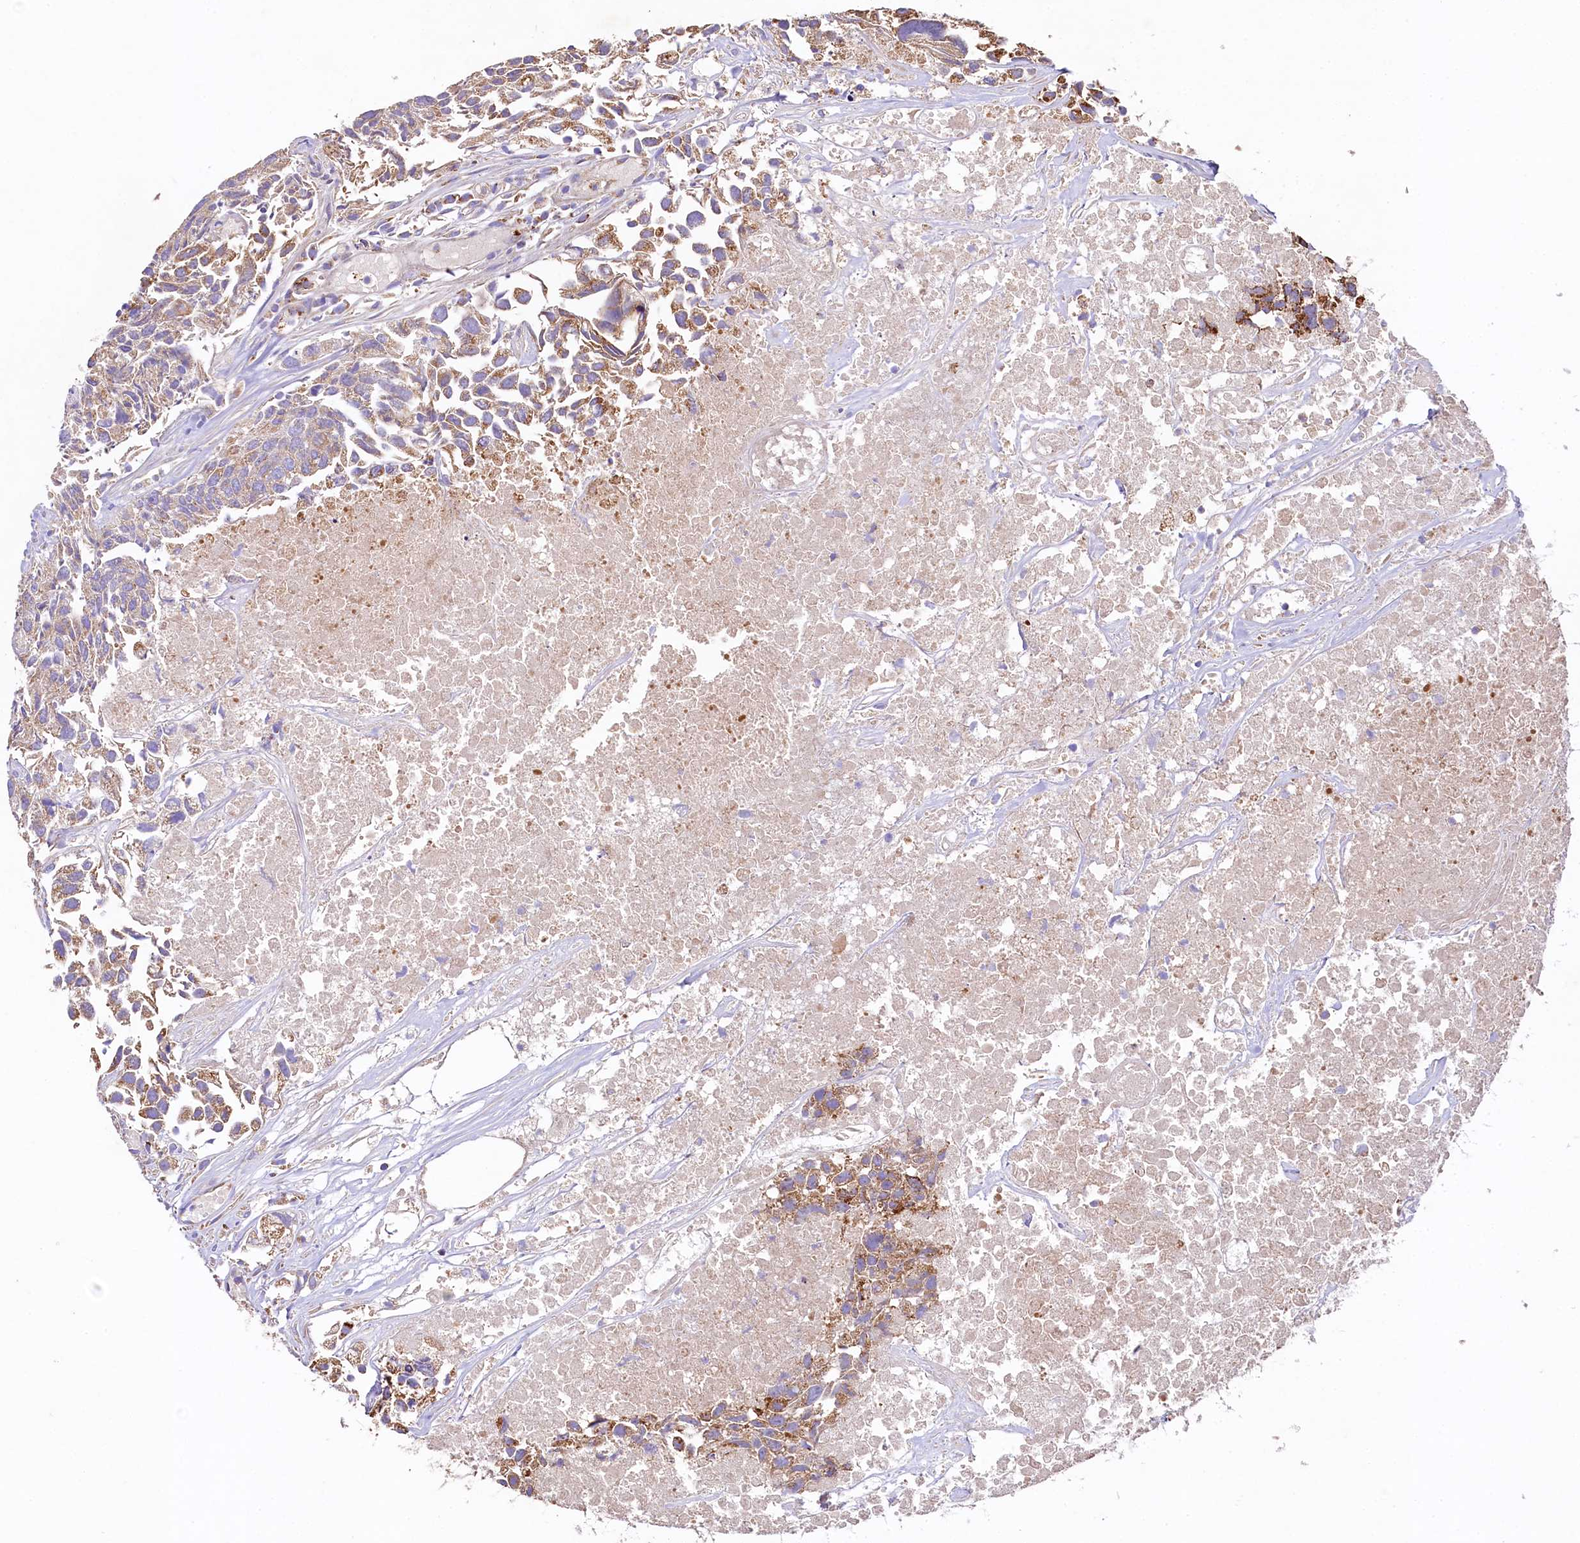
{"staining": {"intensity": "moderate", "quantity": ">75%", "location": "cytoplasmic/membranous"}, "tissue": "urothelial cancer", "cell_type": "Tumor cells", "image_type": "cancer", "snomed": [{"axis": "morphology", "description": "Urothelial carcinoma, High grade"}, {"axis": "topography", "description": "Urinary bladder"}], "caption": "Urothelial cancer stained with a brown dye demonstrates moderate cytoplasmic/membranous positive positivity in approximately >75% of tumor cells.", "gene": "CLYBL", "patient": {"sex": "female", "age": 75}}